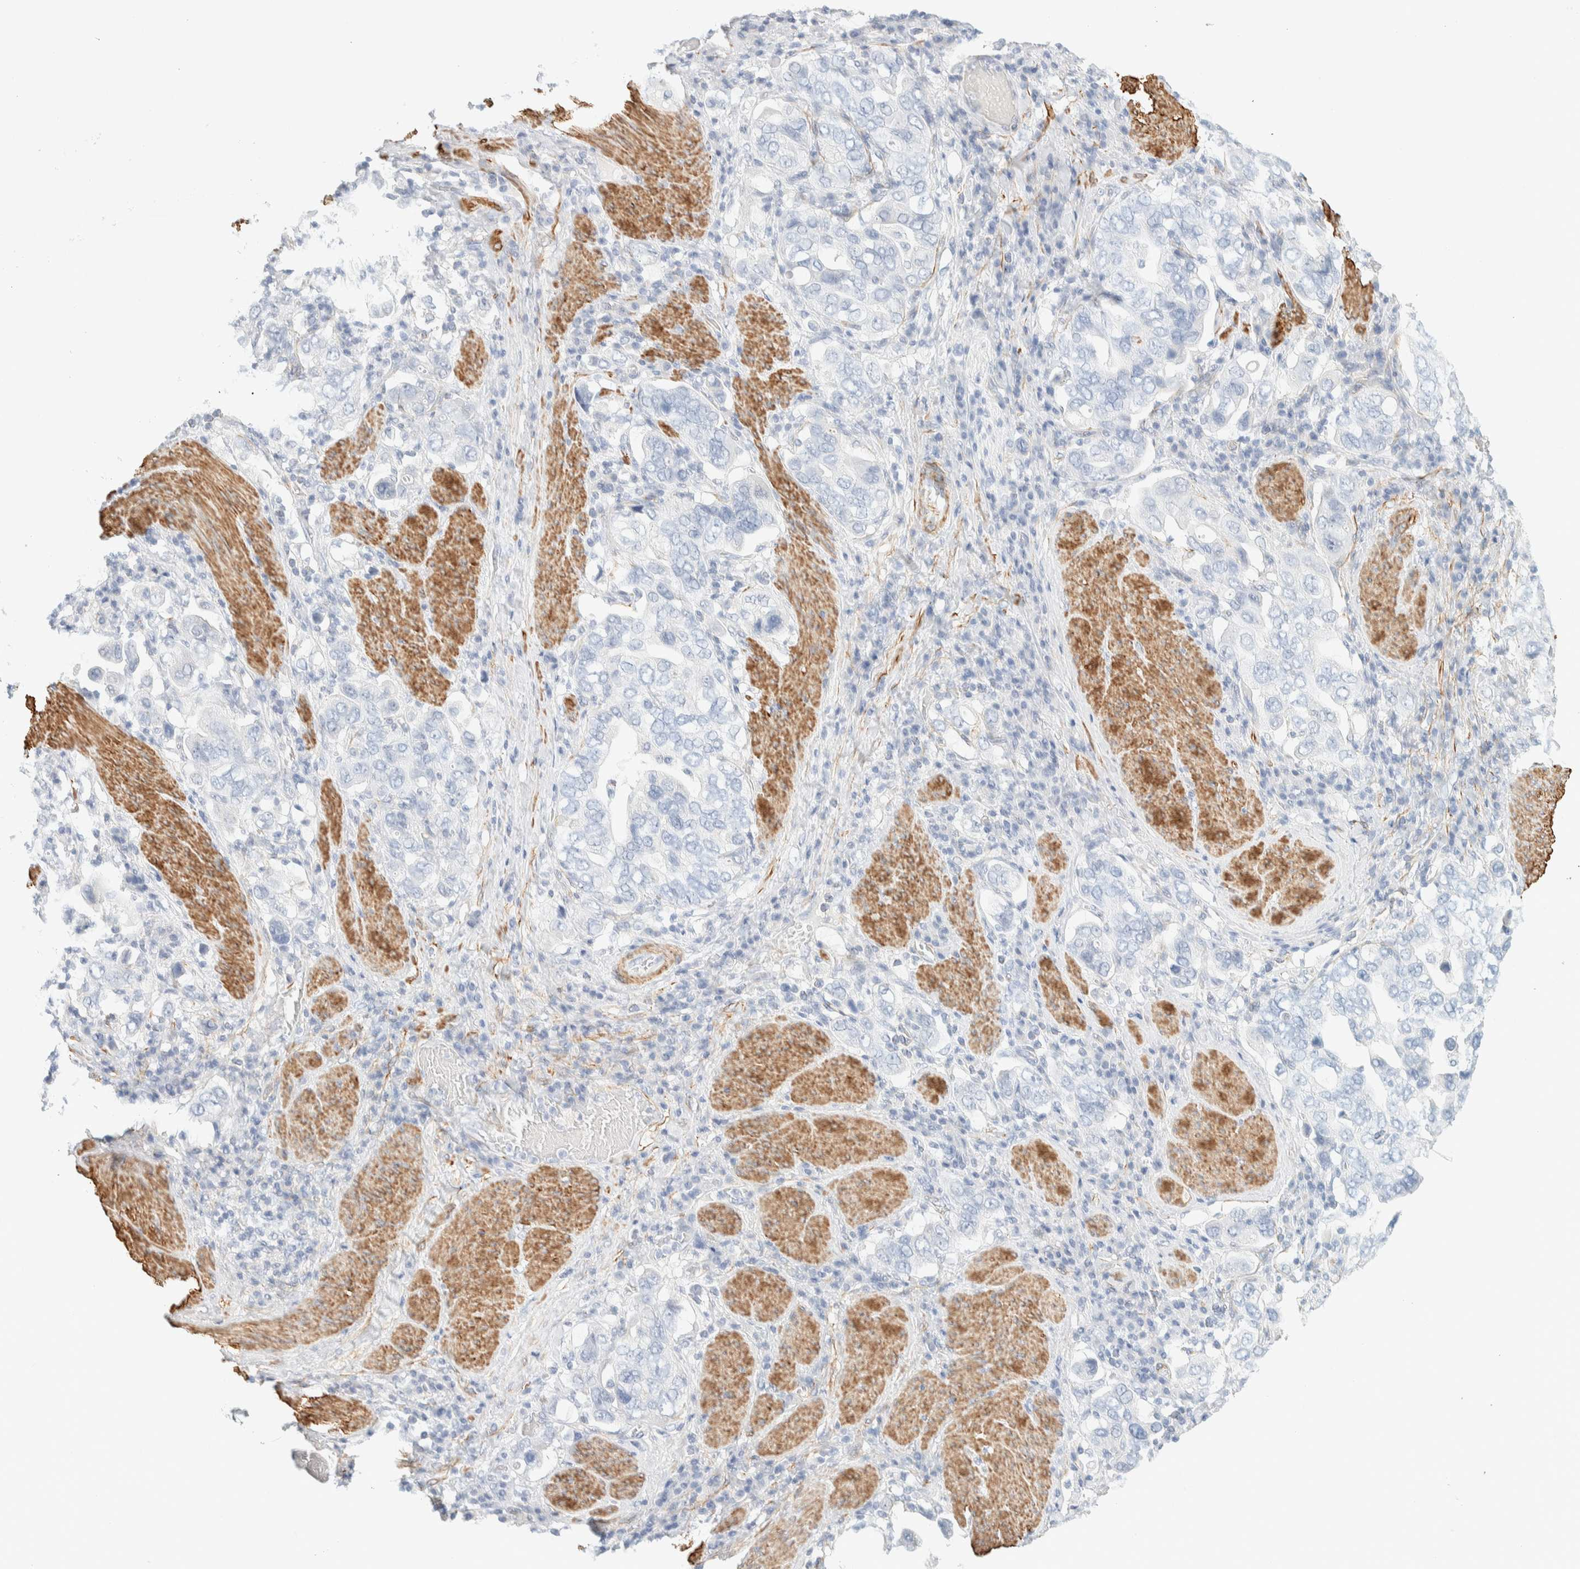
{"staining": {"intensity": "negative", "quantity": "none", "location": "none"}, "tissue": "stomach cancer", "cell_type": "Tumor cells", "image_type": "cancer", "snomed": [{"axis": "morphology", "description": "Adenocarcinoma, NOS"}, {"axis": "topography", "description": "Stomach, upper"}], "caption": "Human stomach cancer (adenocarcinoma) stained for a protein using IHC reveals no positivity in tumor cells.", "gene": "AFMID", "patient": {"sex": "male", "age": 62}}